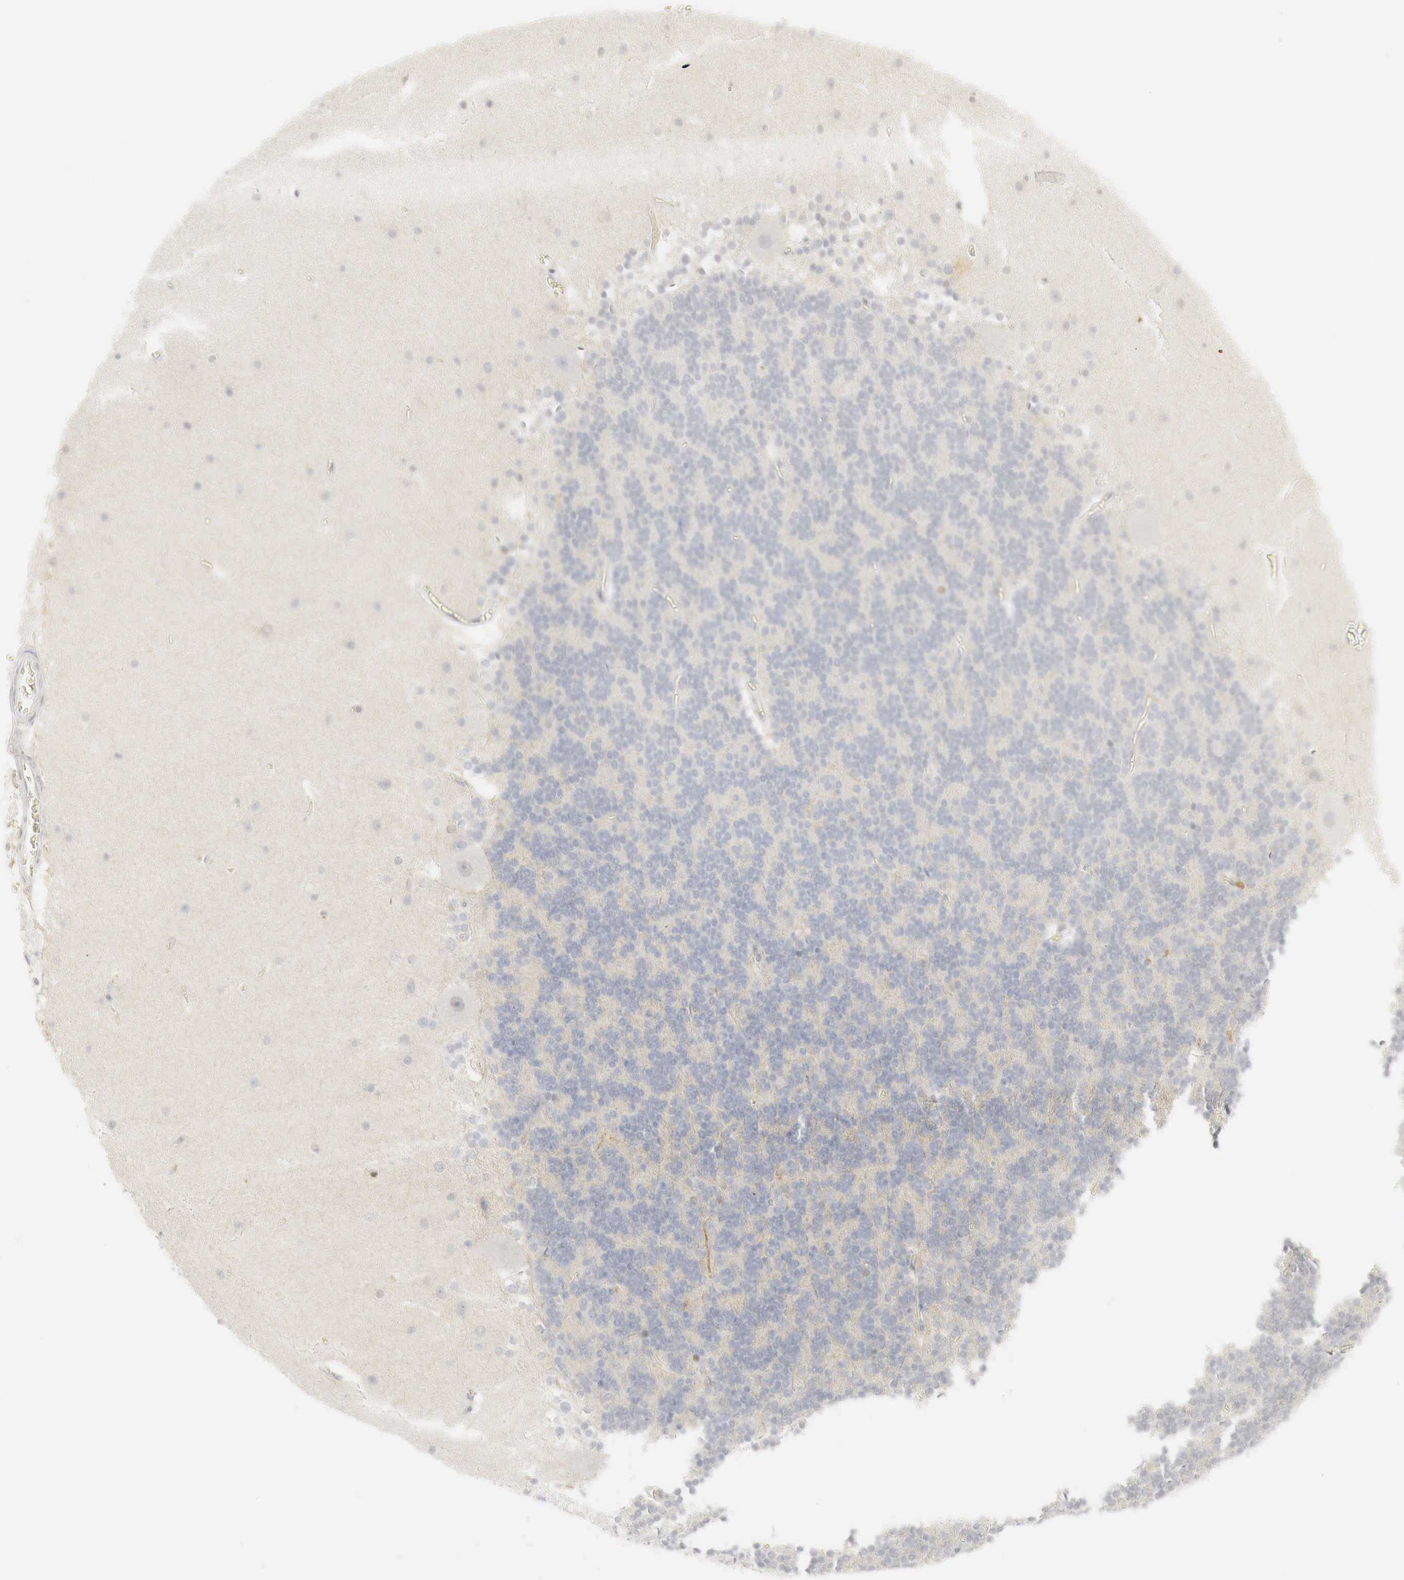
{"staining": {"intensity": "negative", "quantity": "none", "location": "none"}, "tissue": "cerebellum", "cell_type": "Cells in granular layer", "image_type": "normal", "snomed": [{"axis": "morphology", "description": "Normal tissue, NOS"}, {"axis": "topography", "description": "Cerebellum"}], "caption": "Immunohistochemical staining of unremarkable human cerebellum displays no significant positivity in cells in granular layer.", "gene": "MYC", "patient": {"sex": "female", "age": 19}}